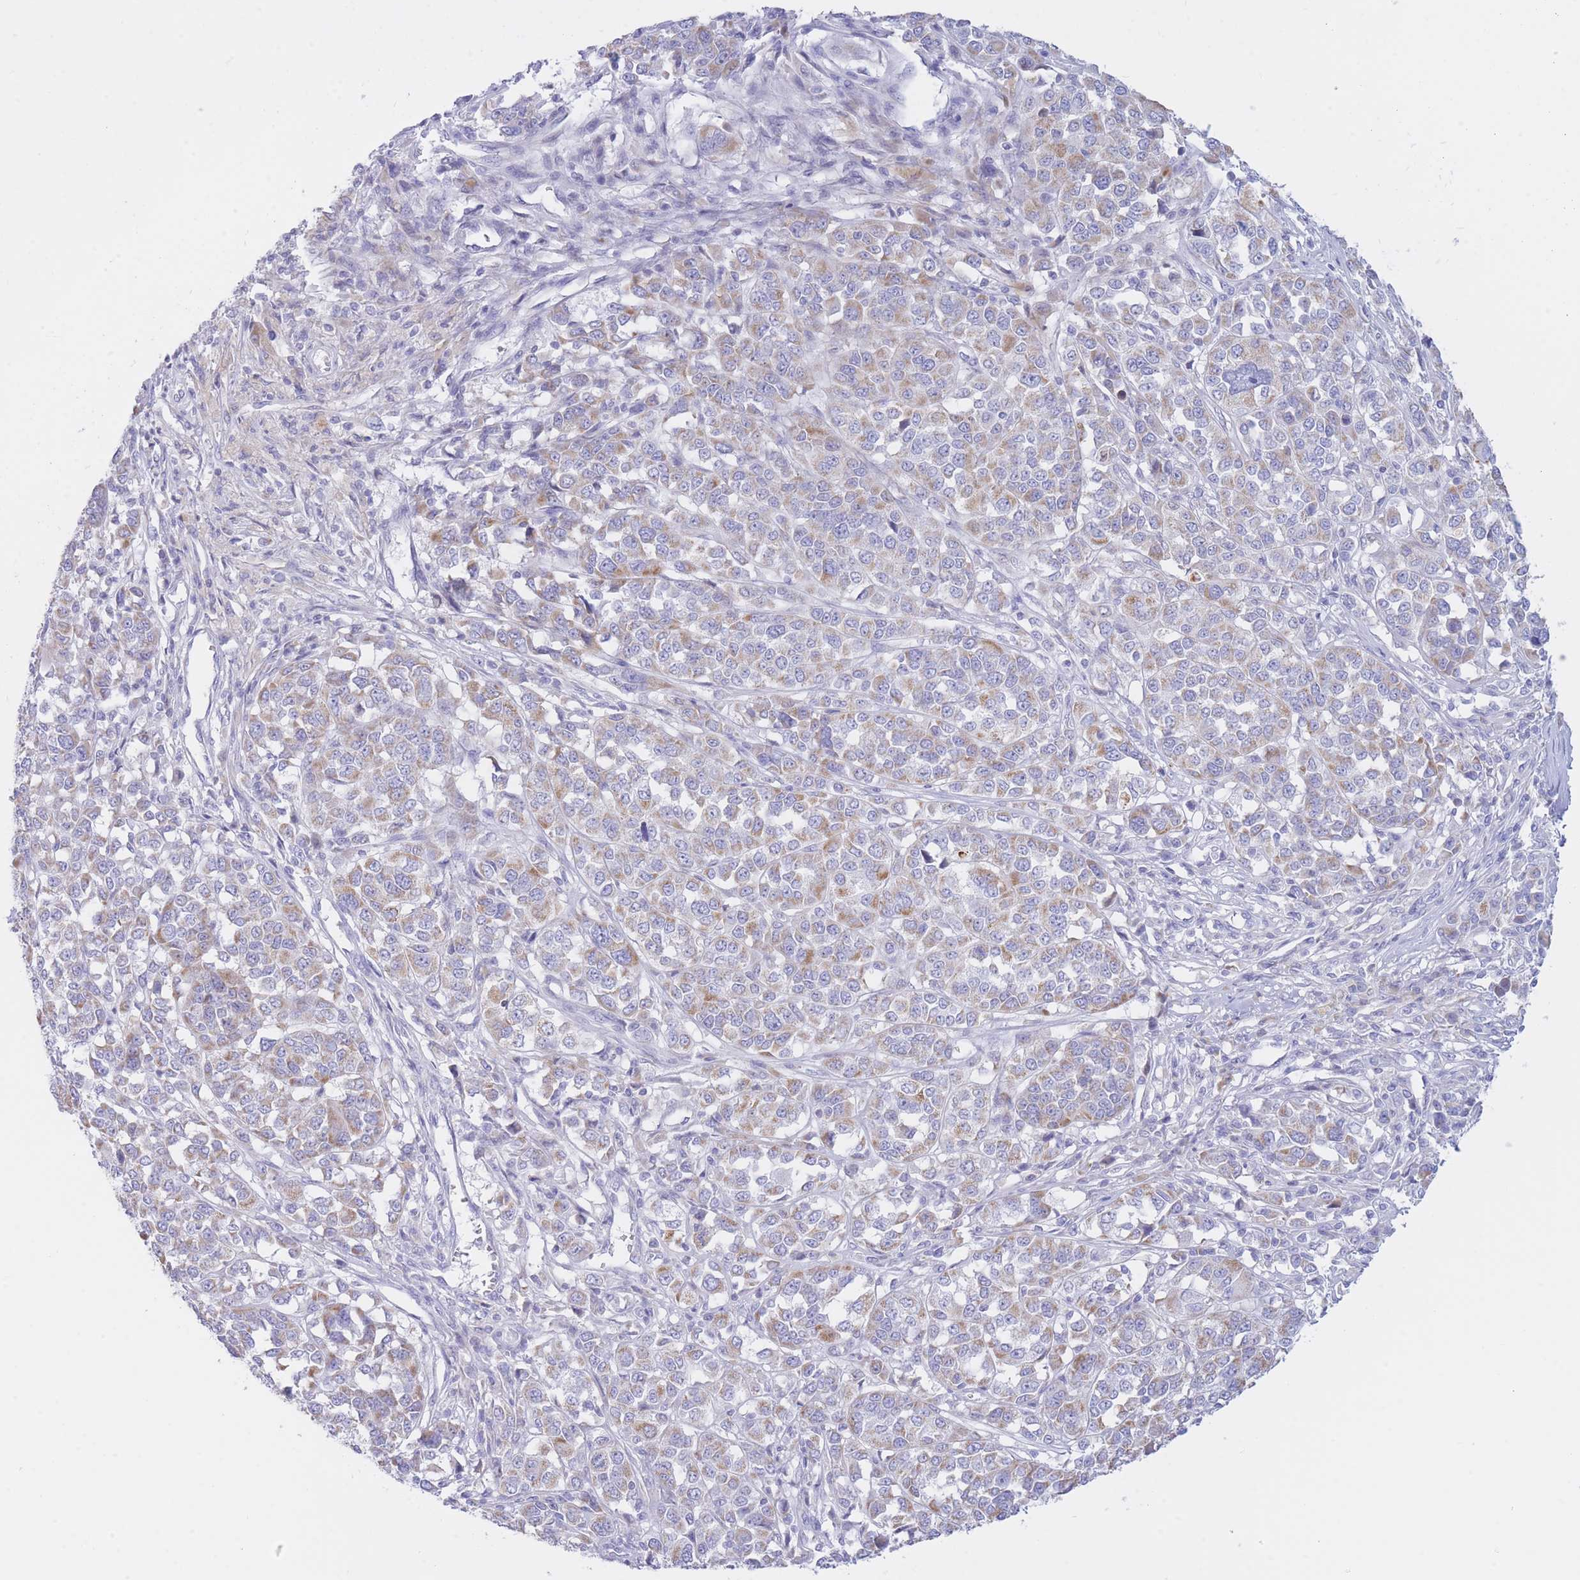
{"staining": {"intensity": "weak", "quantity": "25%-75%", "location": "cytoplasmic/membranous"}, "tissue": "melanoma", "cell_type": "Tumor cells", "image_type": "cancer", "snomed": [{"axis": "morphology", "description": "Malignant melanoma, Metastatic site"}, {"axis": "topography", "description": "Lymph node"}], "caption": "About 25%-75% of tumor cells in melanoma demonstrate weak cytoplasmic/membranous protein expression as visualized by brown immunohistochemical staining.", "gene": "NANP", "patient": {"sex": "male", "age": 44}}